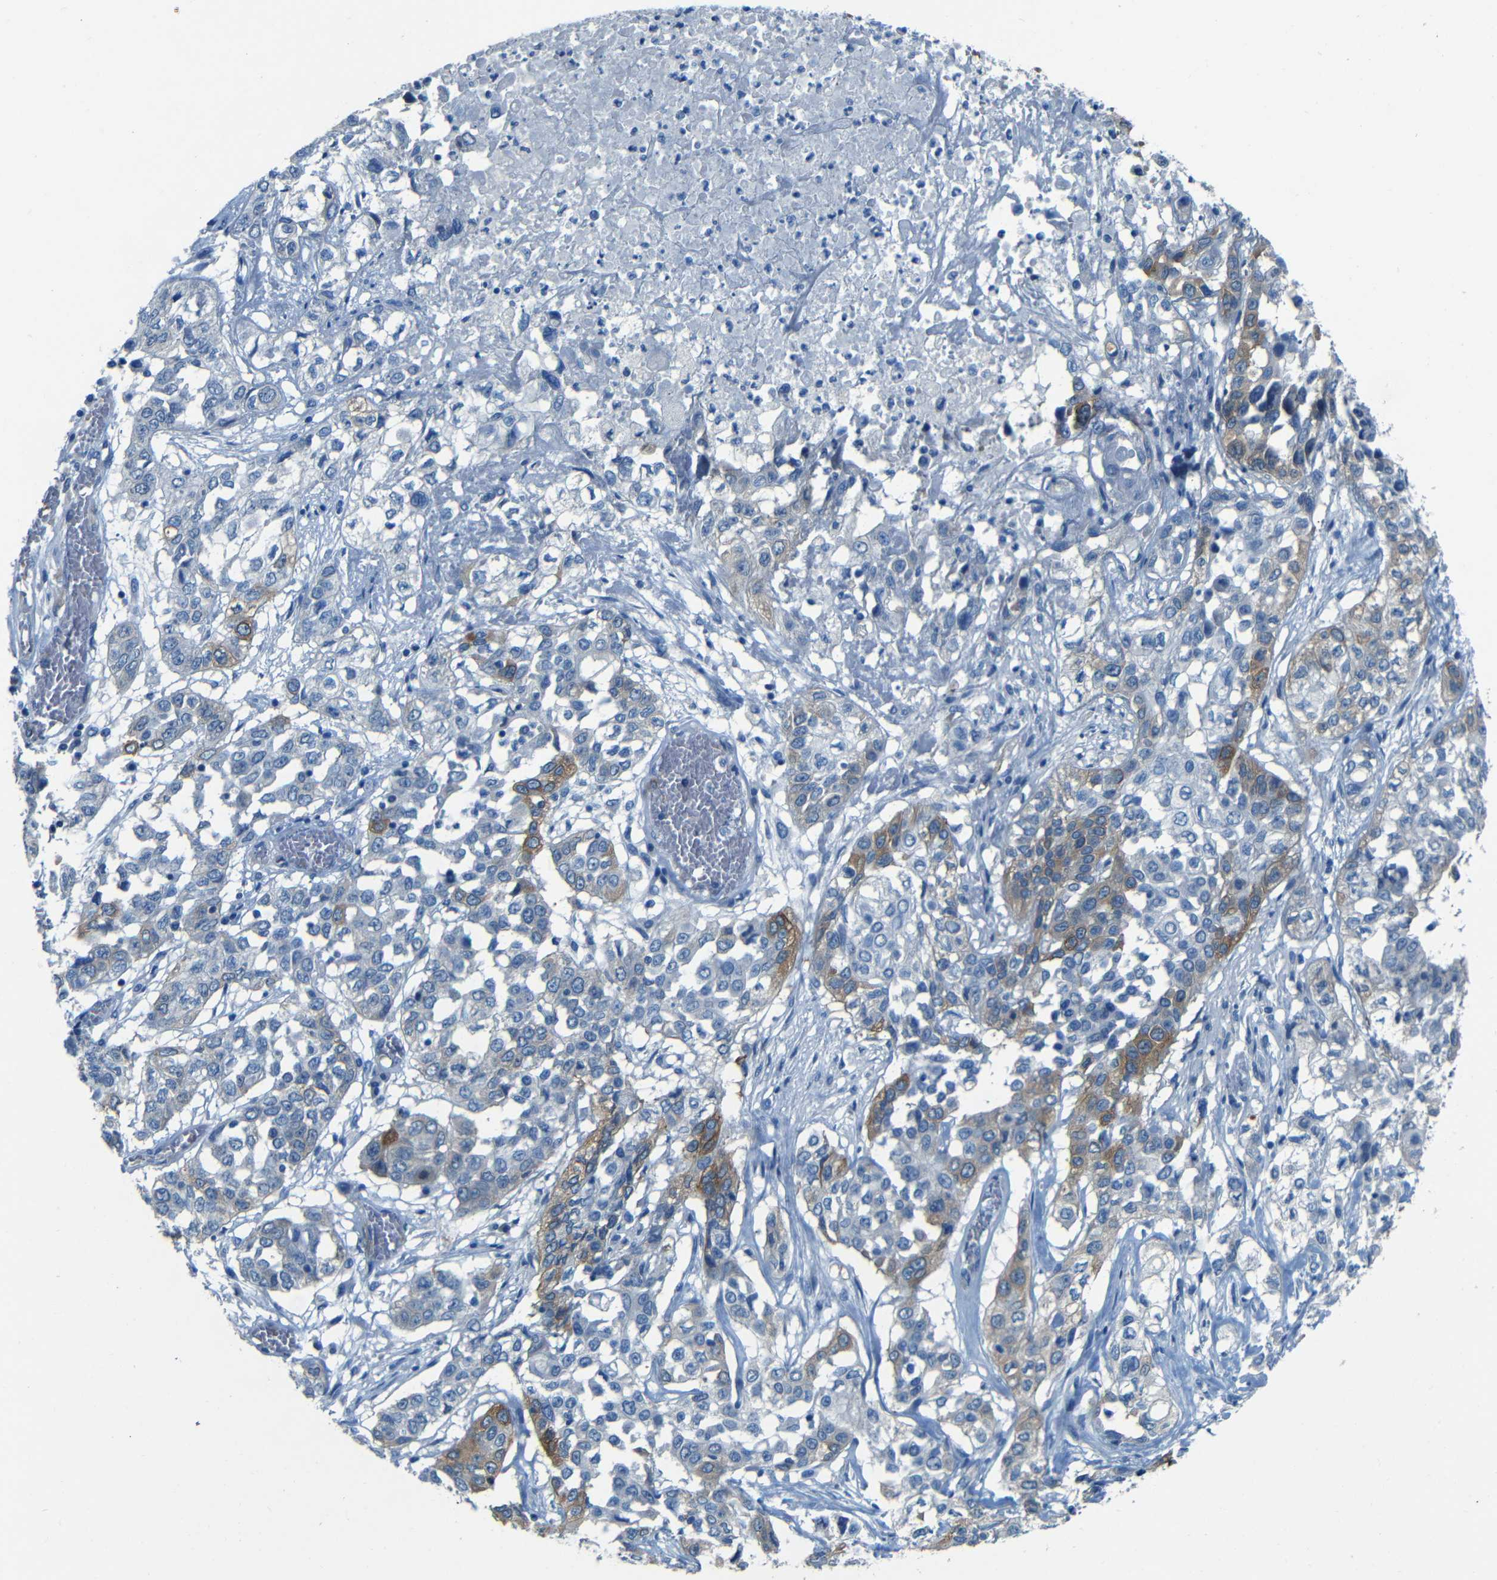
{"staining": {"intensity": "moderate", "quantity": "25%-75%", "location": "cytoplasmic/membranous"}, "tissue": "lung cancer", "cell_type": "Tumor cells", "image_type": "cancer", "snomed": [{"axis": "morphology", "description": "Squamous cell carcinoma, NOS"}, {"axis": "topography", "description": "Lung"}], "caption": "A high-resolution photomicrograph shows immunohistochemistry (IHC) staining of lung cancer (squamous cell carcinoma), which displays moderate cytoplasmic/membranous staining in approximately 25%-75% of tumor cells.", "gene": "MAP2", "patient": {"sex": "male", "age": 71}}